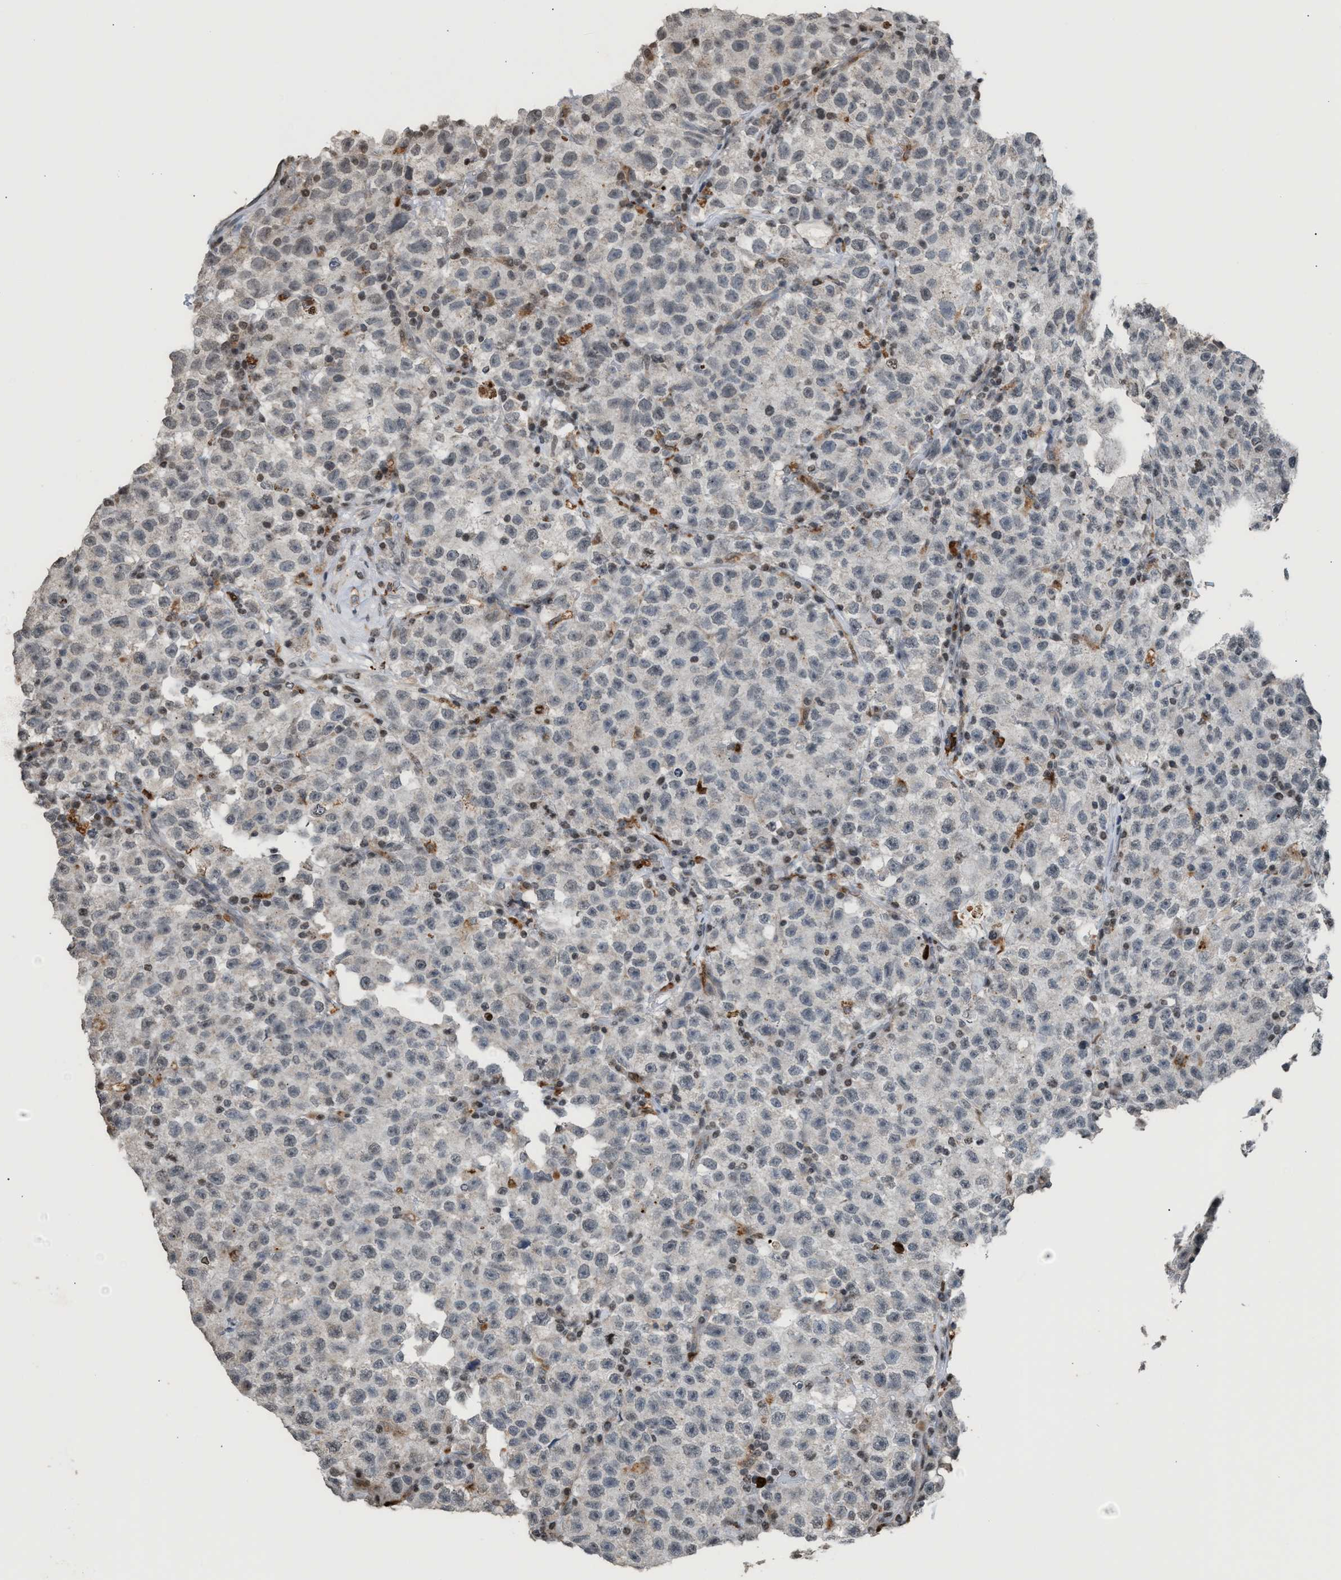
{"staining": {"intensity": "negative", "quantity": "none", "location": "none"}, "tissue": "testis cancer", "cell_type": "Tumor cells", "image_type": "cancer", "snomed": [{"axis": "morphology", "description": "Seminoma, NOS"}, {"axis": "topography", "description": "Testis"}], "caption": "Testis cancer (seminoma) was stained to show a protein in brown. There is no significant positivity in tumor cells.", "gene": "PRUNE2", "patient": {"sex": "male", "age": 22}}